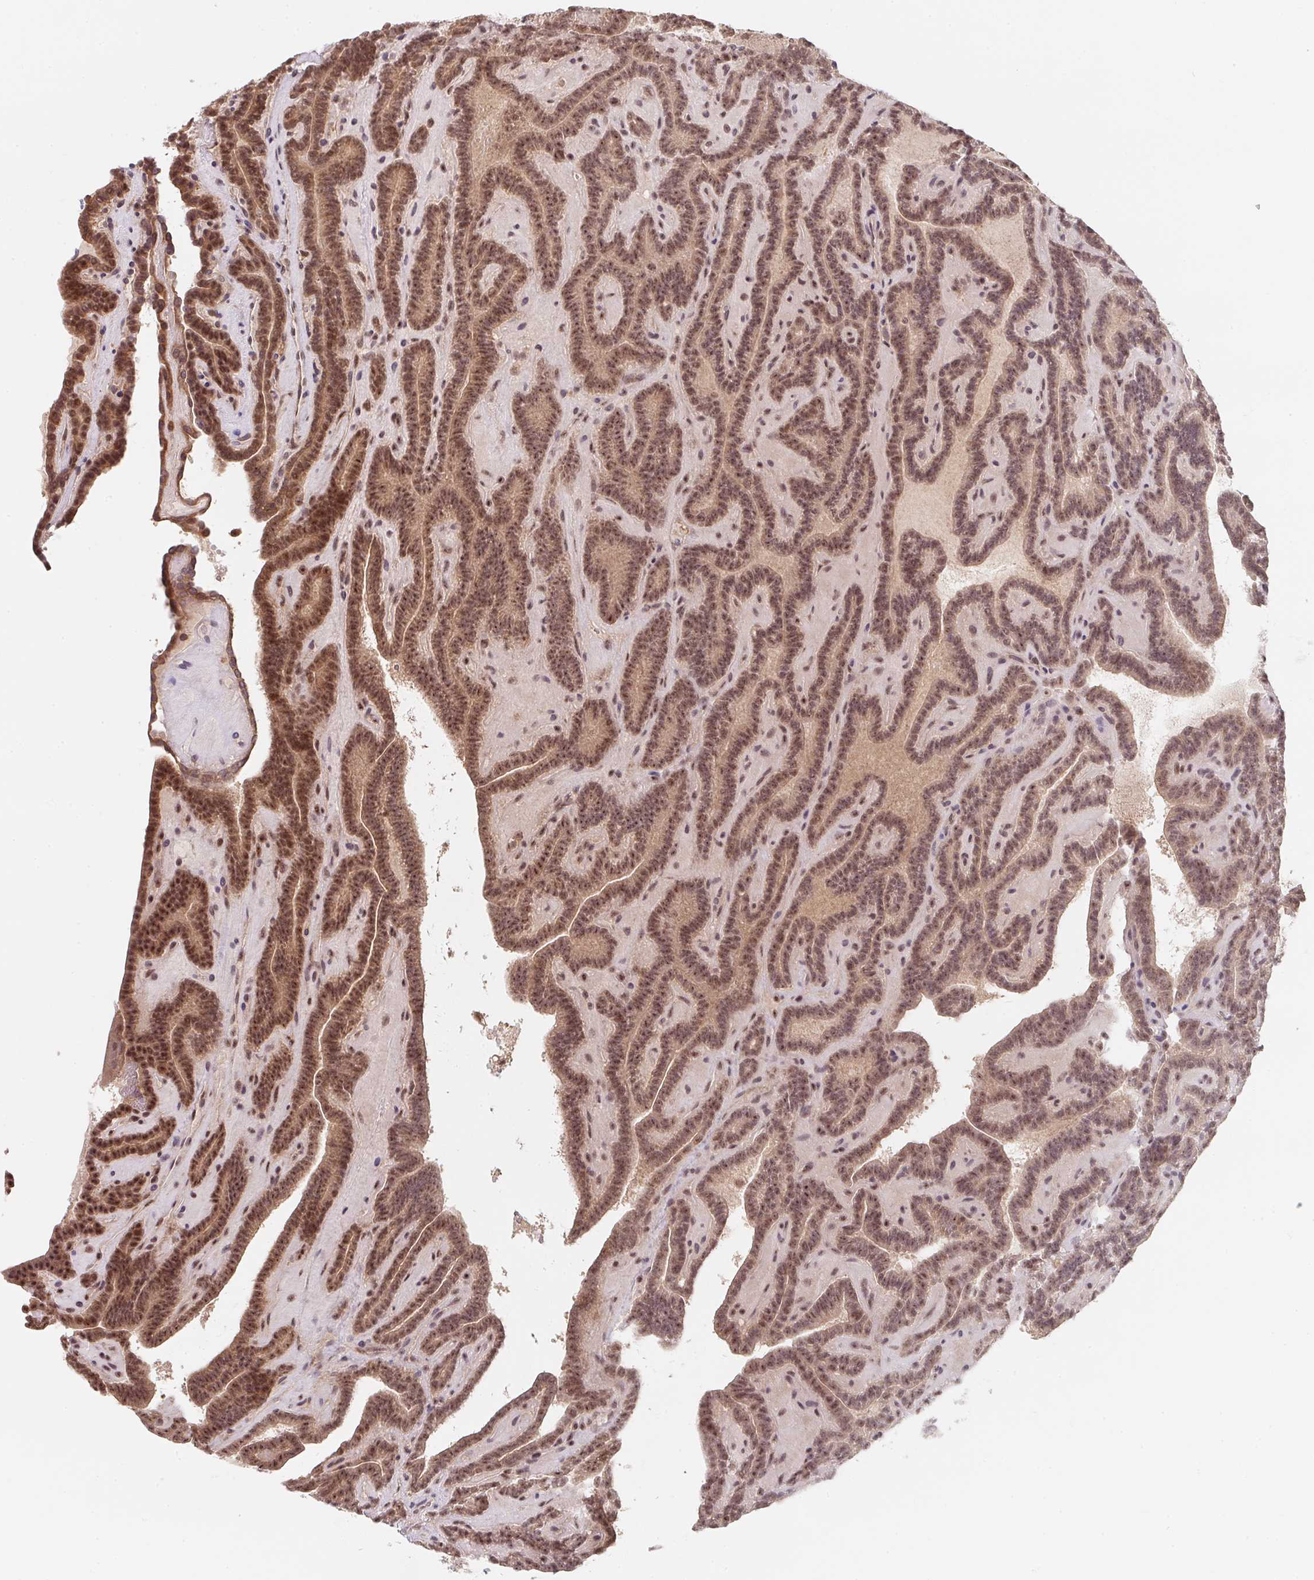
{"staining": {"intensity": "moderate", "quantity": ">75%", "location": "nuclear"}, "tissue": "thyroid cancer", "cell_type": "Tumor cells", "image_type": "cancer", "snomed": [{"axis": "morphology", "description": "Papillary adenocarcinoma, NOS"}, {"axis": "topography", "description": "Thyroid gland"}], "caption": "This is an image of immunohistochemistry (IHC) staining of papillary adenocarcinoma (thyroid), which shows moderate expression in the nuclear of tumor cells.", "gene": "ANKRD13A", "patient": {"sex": "female", "age": 21}}